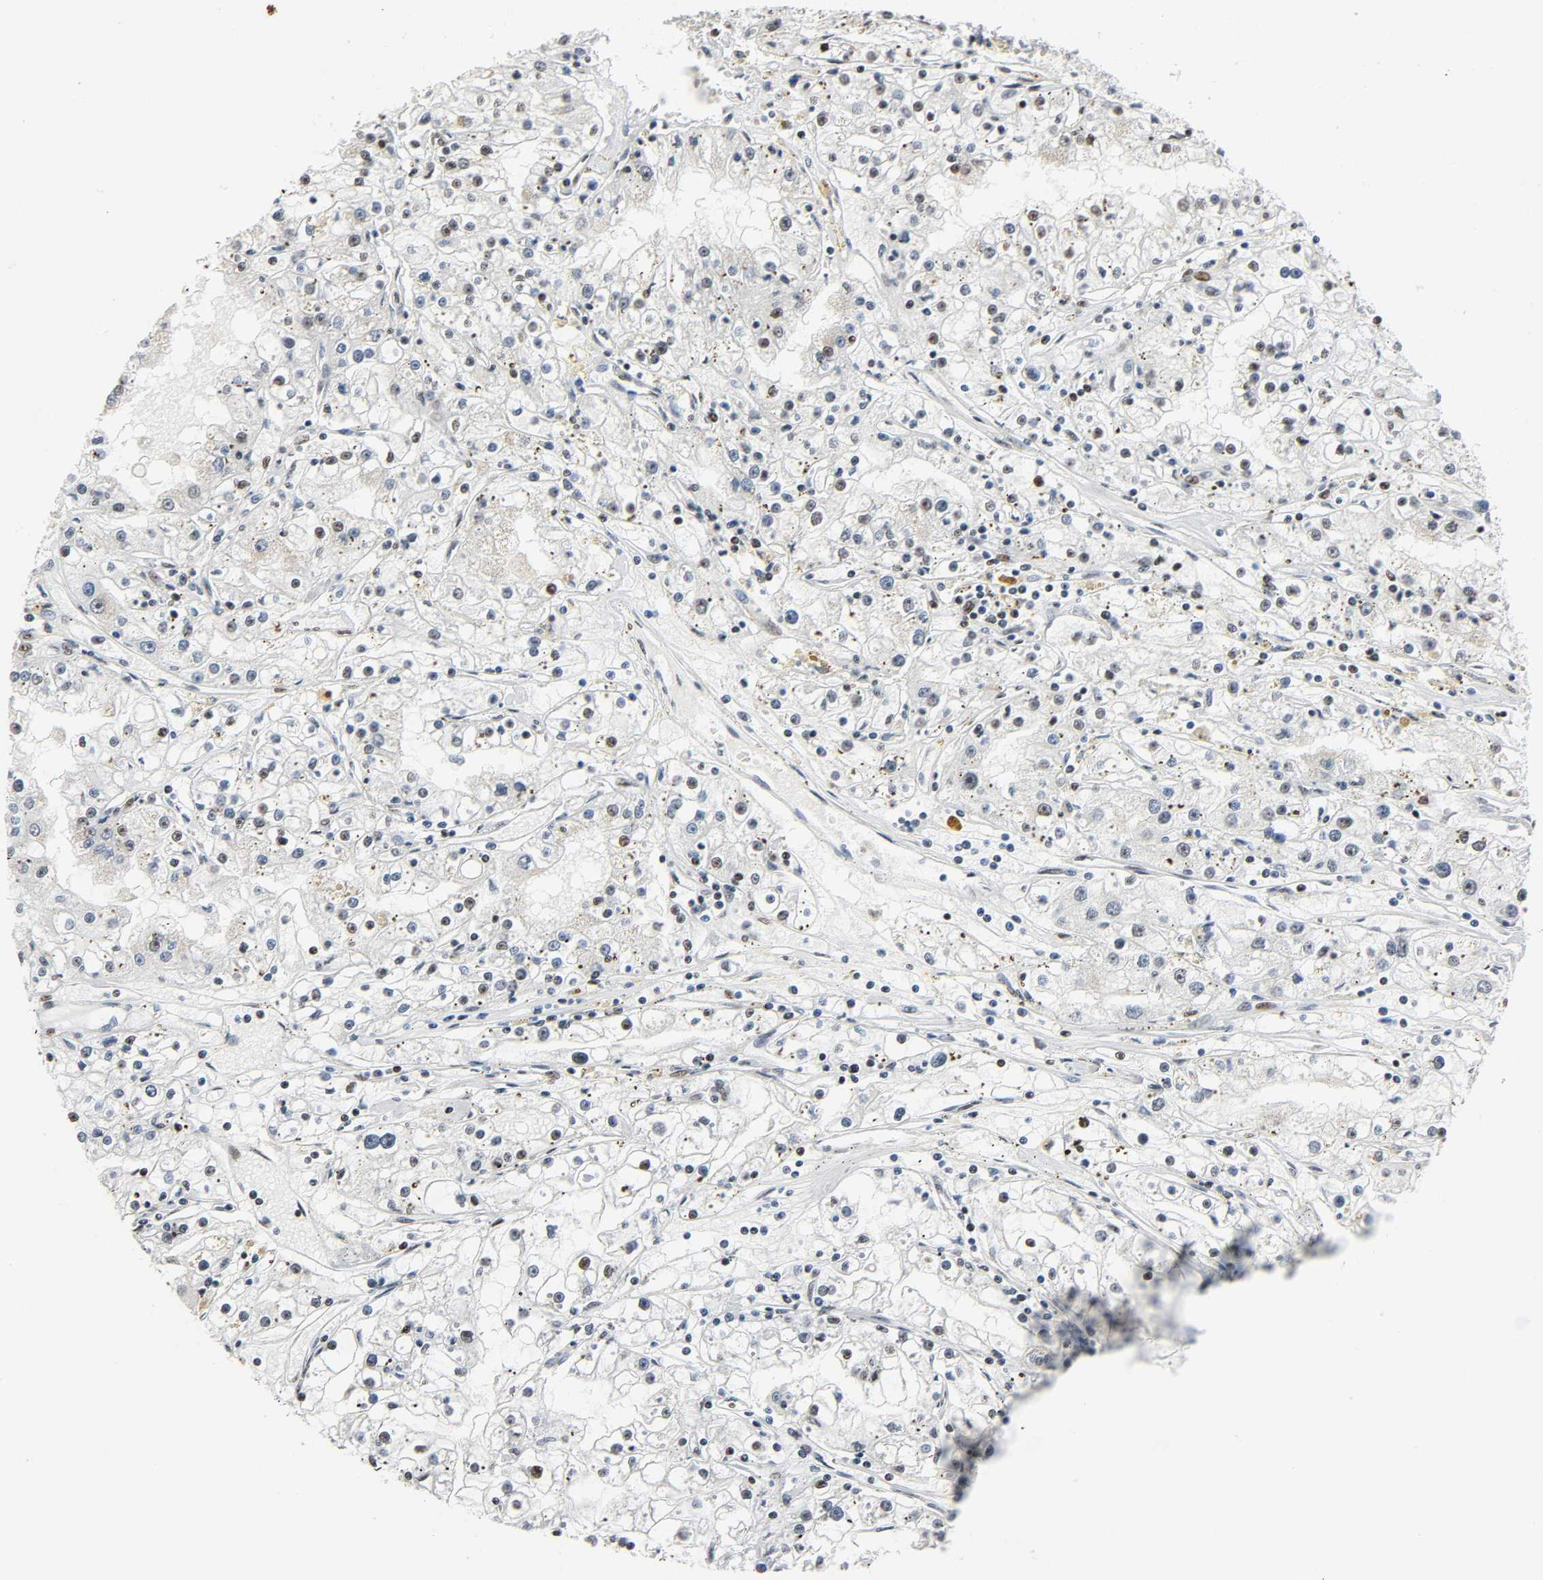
{"staining": {"intensity": "strong", "quantity": "25%-75%", "location": "nuclear"}, "tissue": "renal cancer", "cell_type": "Tumor cells", "image_type": "cancer", "snomed": [{"axis": "morphology", "description": "Adenocarcinoma, NOS"}, {"axis": "topography", "description": "Kidney"}], "caption": "DAB (3,3'-diaminobenzidine) immunohistochemical staining of adenocarcinoma (renal) demonstrates strong nuclear protein positivity in approximately 25%-75% of tumor cells.", "gene": "CDK9", "patient": {"sex": "male", "age": 56}}